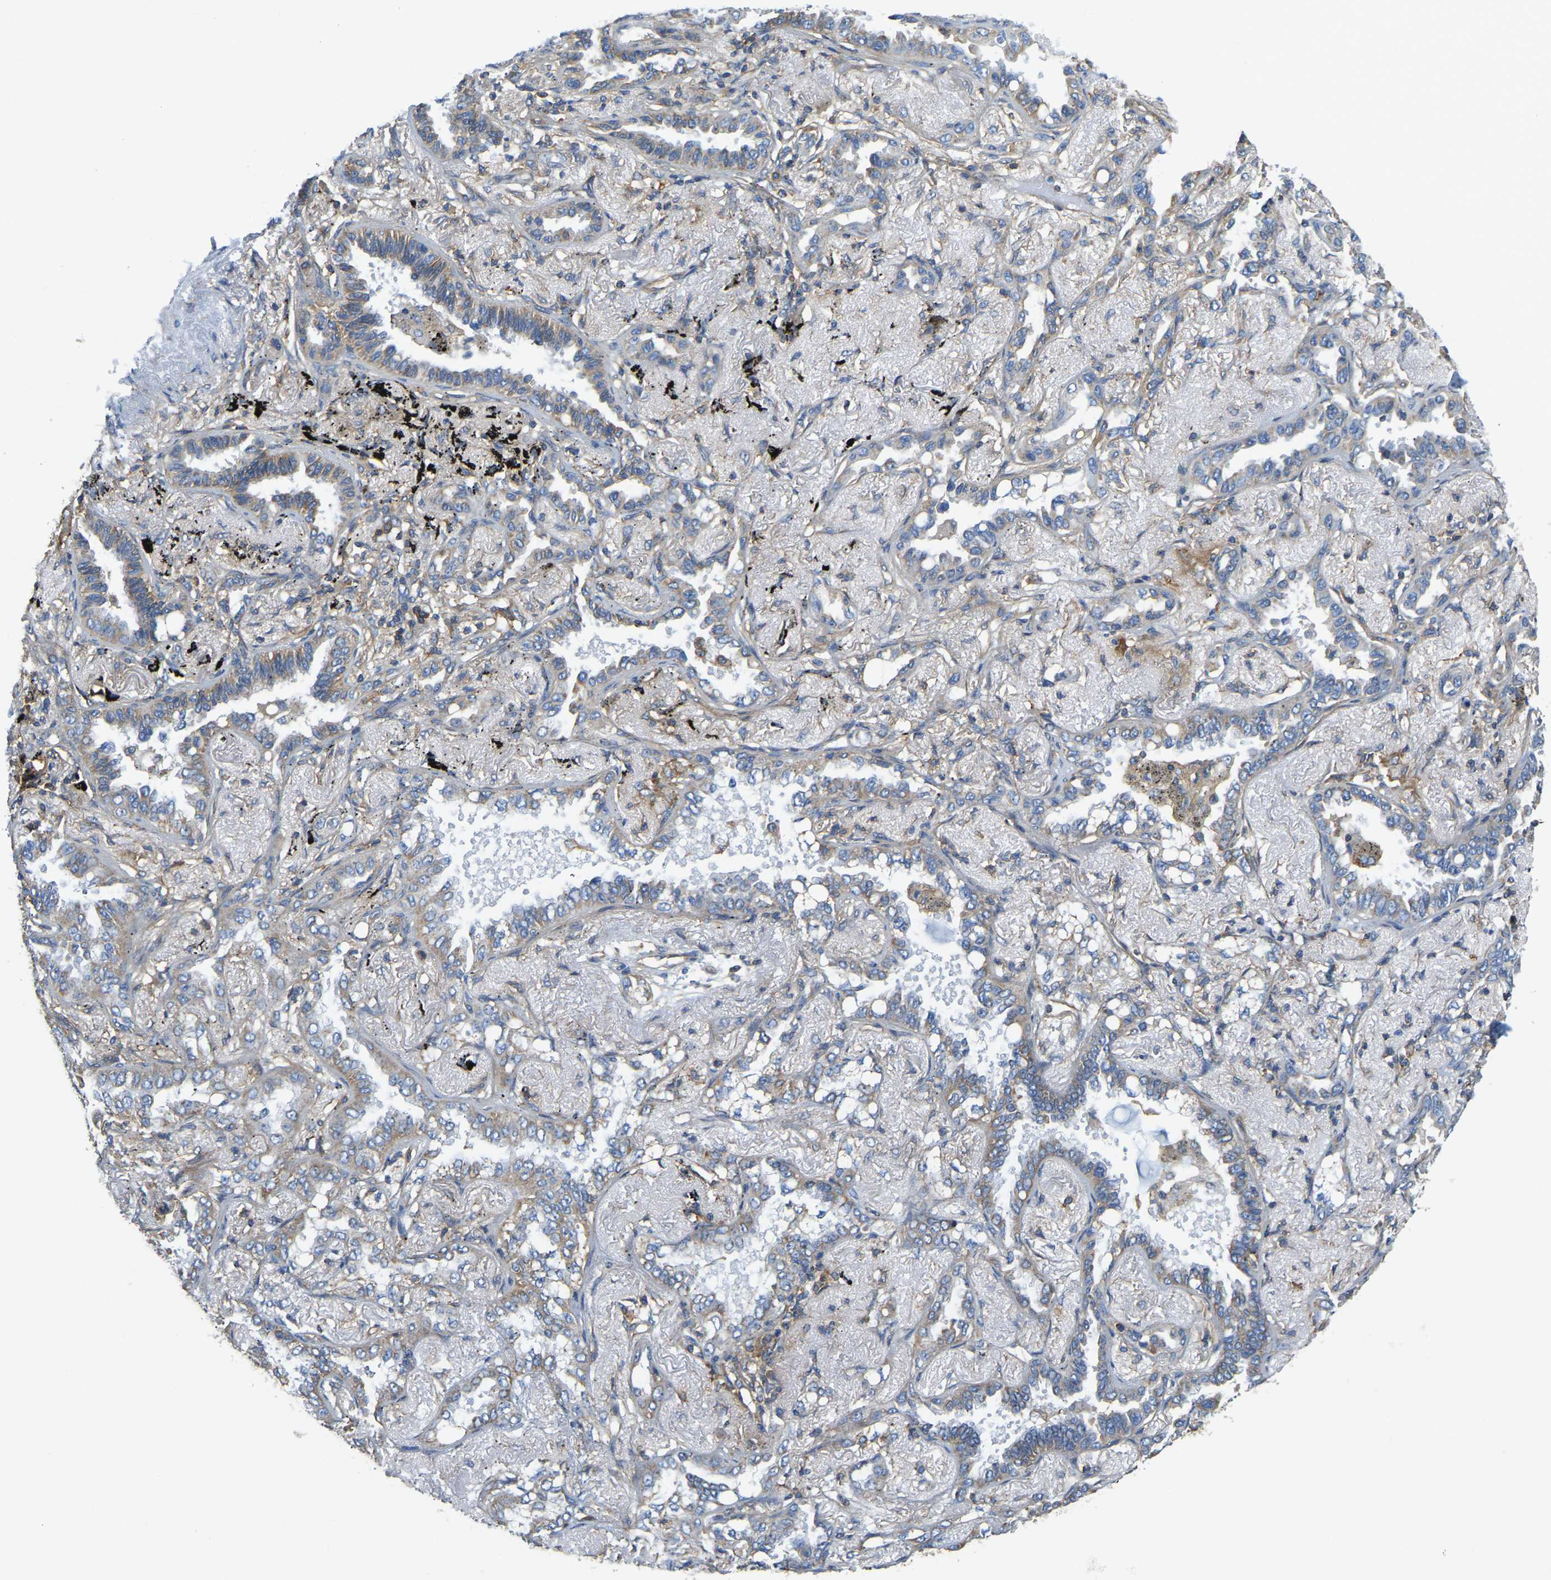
{"staining": {"intensity": "moderate", "quantity": ">75%", "location": "cytoplasmic/membranous"}, "tissue": "lung cancer", "cell_type": "Tumor cells", "image_type": "cancer", "snomed": [{"axis": "morphology", "description": "Adenocarcinoma, NOS"}, {"axis": "topography", "description": "Lung"}], "caption": "Human lung cancer (adenocarcinoma) stained for a protein (brown) shows moderate cytoplasmic/membranous positive positivity in about >75% of tumor cells.", "gene": "AHNAK", "patient": {"sex": "male", "age": 59}}